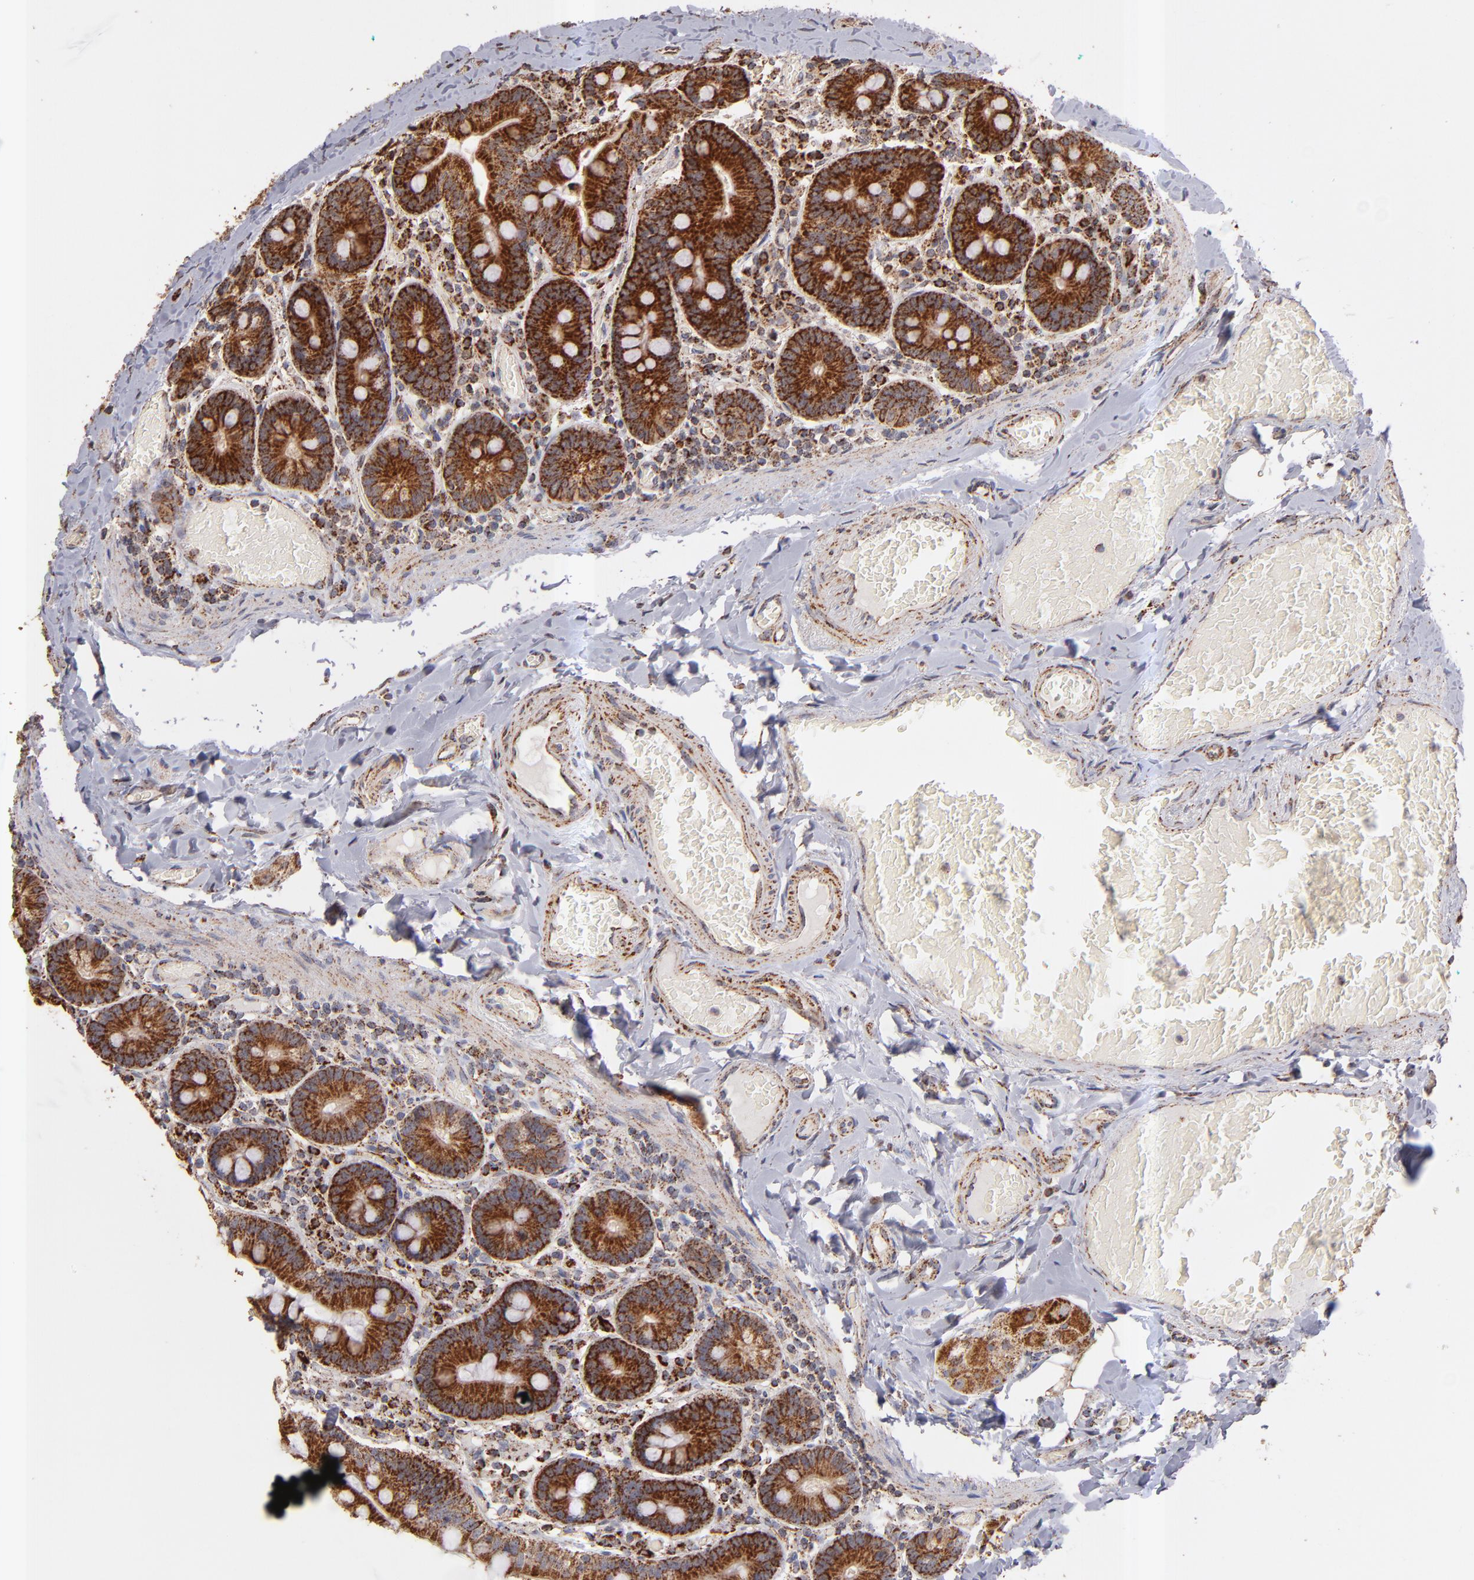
{"staining": {"intensity": "moderate", "quantity": ">75%", "location": "cytoplasmic/membranous"}, "tissue": "duodenum", "cell_type": "Glandular cells", "image_type": "normal", "snomed": [{"axis": "morphology", "description": "Normal tissue, NOS"}, {"axis": "topography", "description": "Duodenum"}], "caption": "Immunohistochemical staining of unremarkable duodenum displays moderate cytoplasmic/membranous protein expression in about >75% of glandular cells.", "gene": "DLST", "patient": {"sex": "male", "age": 66}}